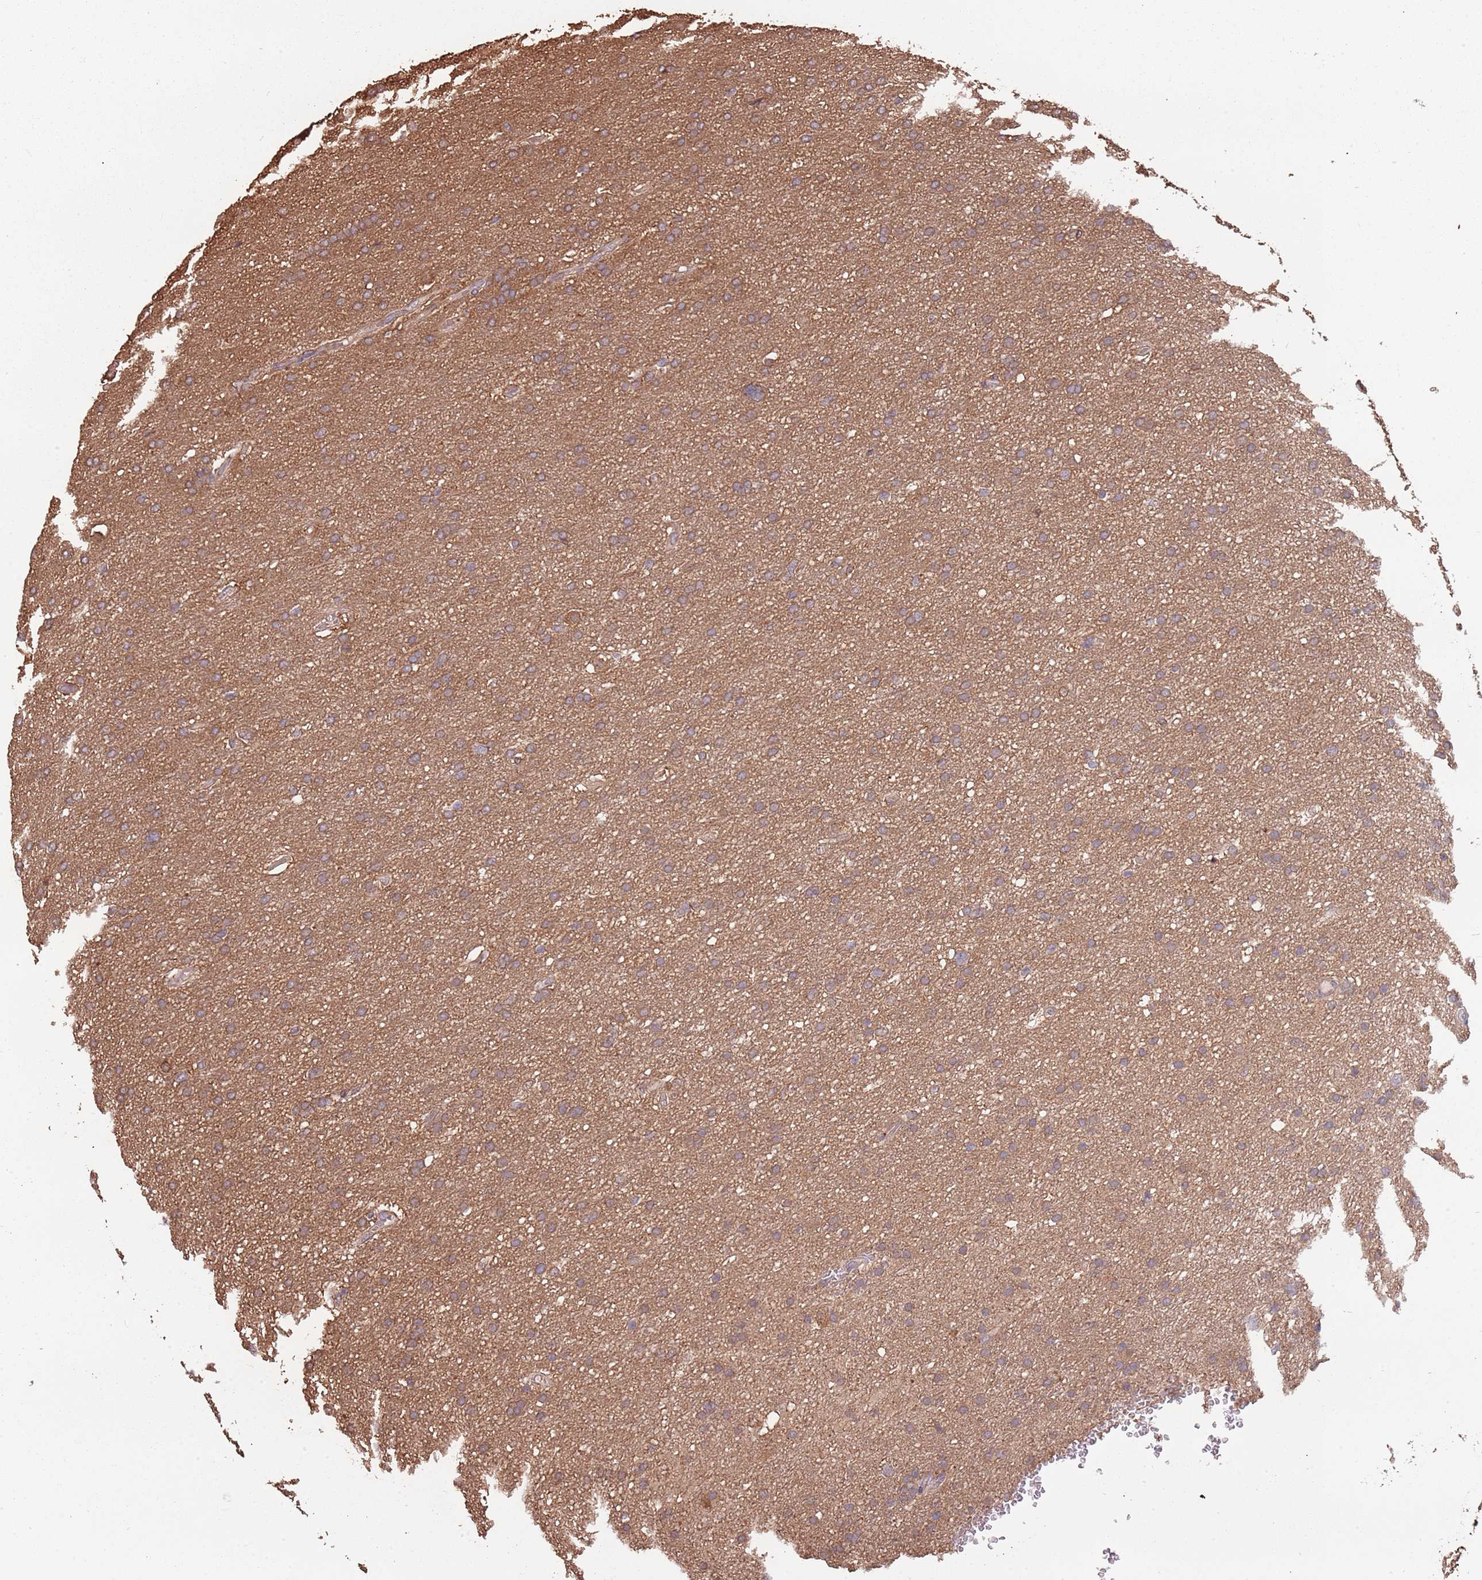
{"staining": {"intensity": "moderate", "quantity": ">75%", "location": "cytoplasmic/membranous"}, "tissue": "glioma", "cell_type": "Tumor cells", "image_type": "cancer", "snomed": [{"axis": "morphology", "description": "Glioma, malignant, High grade"}, {"axis": "topography", "description": "Cerebral cortex"}], "caption": "This image exhibits immunohistochemistry (IHC) staining of human glioma, with medium moderate cytoplasmic/membranous expression in approximately >75% of tumor cells.", "gene": "COG4", "patient": {"sex": "female", "age": 36}}